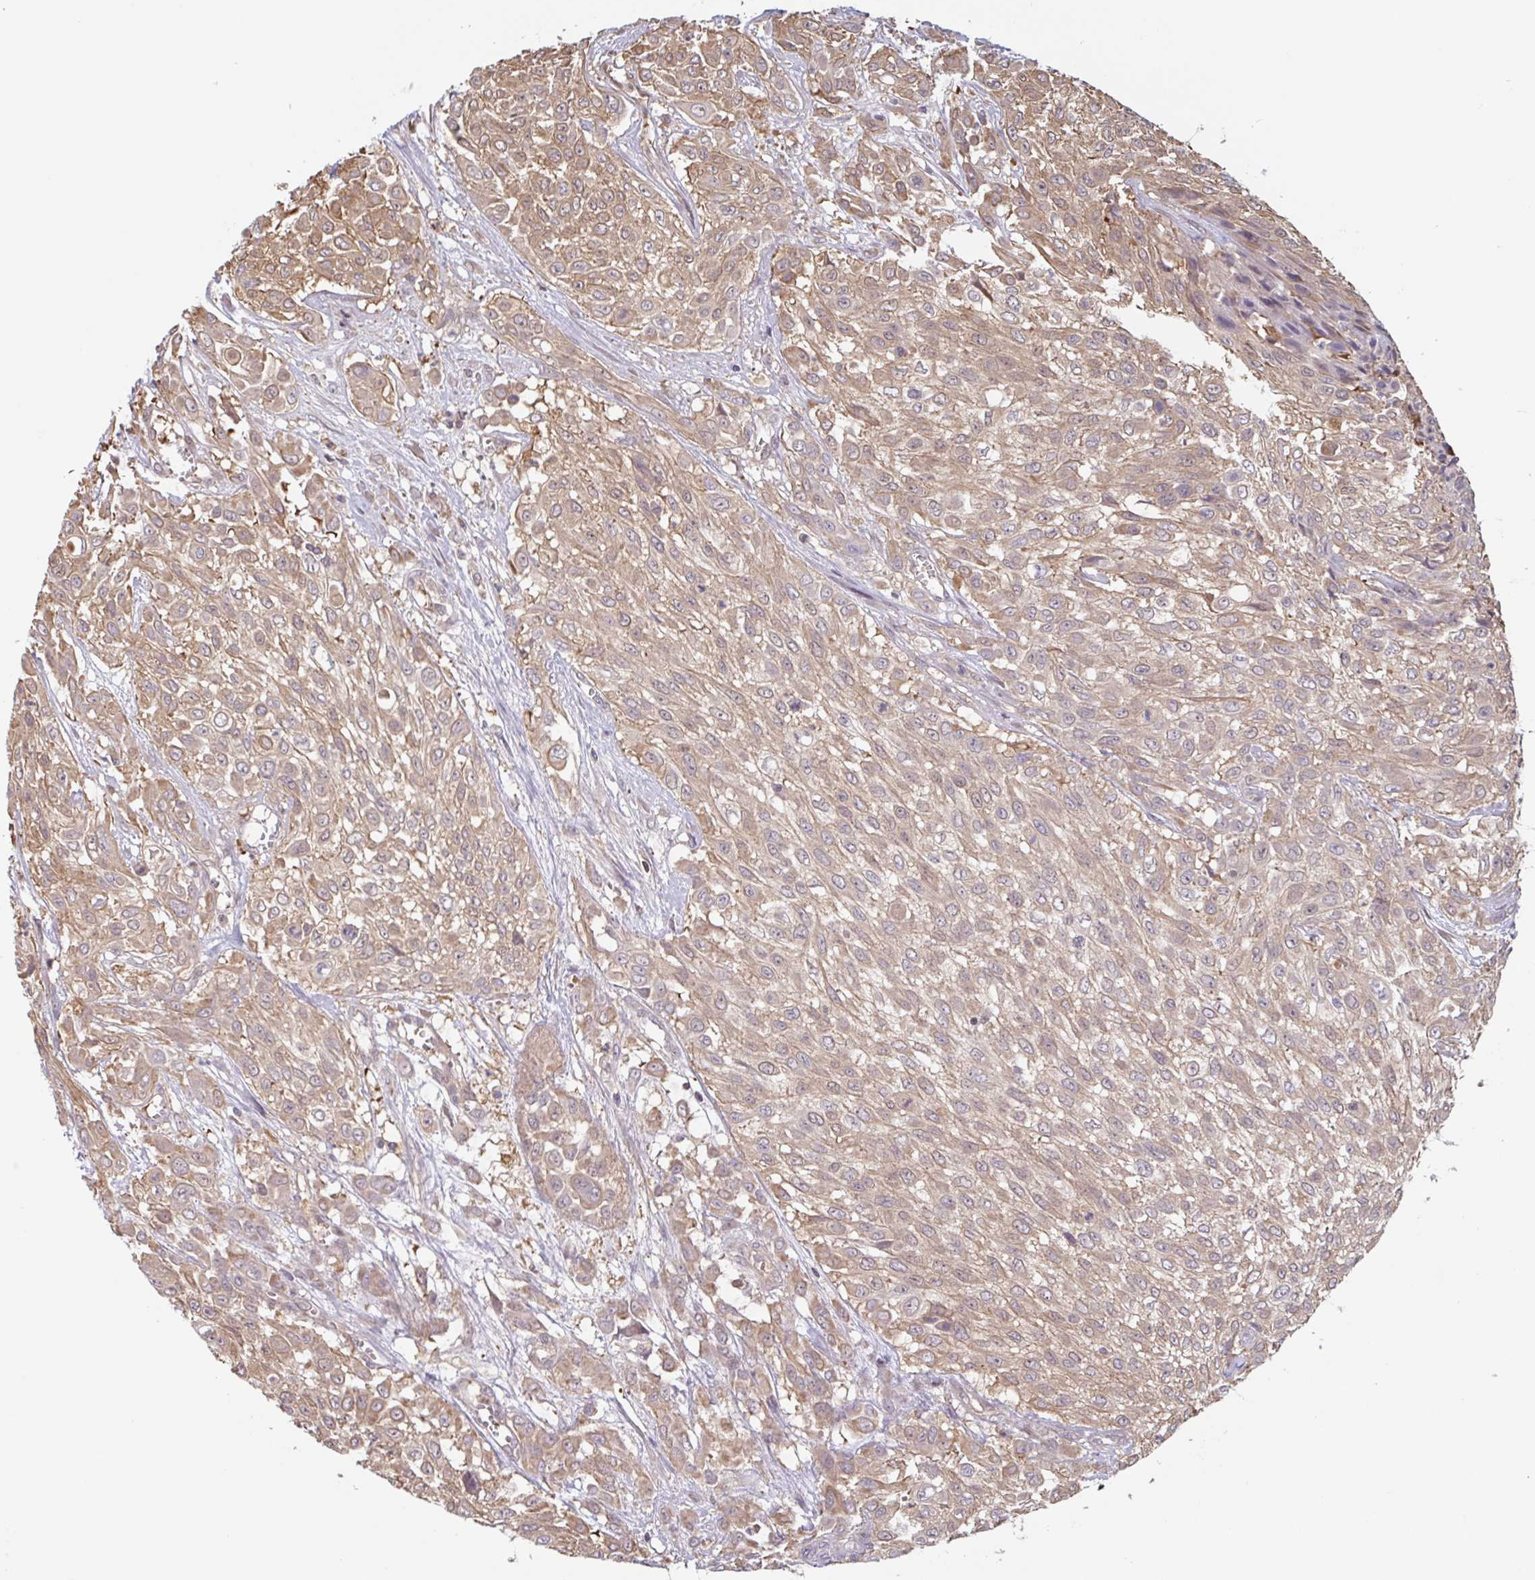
{"staining": {"intensity": "weak", "quantity": ">75%", "location": "cytoplasmic/membranous"}, "tissue": "urothelial cancer", "cell_type": "Tumor cells", "image_type": "cancer", "snomed": [{"axis": "morphology", "description": "Urothelial carcinoma, High grade"}, {"axis": "topography", "description": "Urinary bladder"}], "caption": "Weak cytoplasmic/membranous positivity is identified in about >75% of tumor cells in urothelial carcinoma (high-grade). (DAB IHC, brown staining for protein, blue staining for nuclei).", "gene": "OTOP2", "patient": {"sex": "male", "age": 57}}